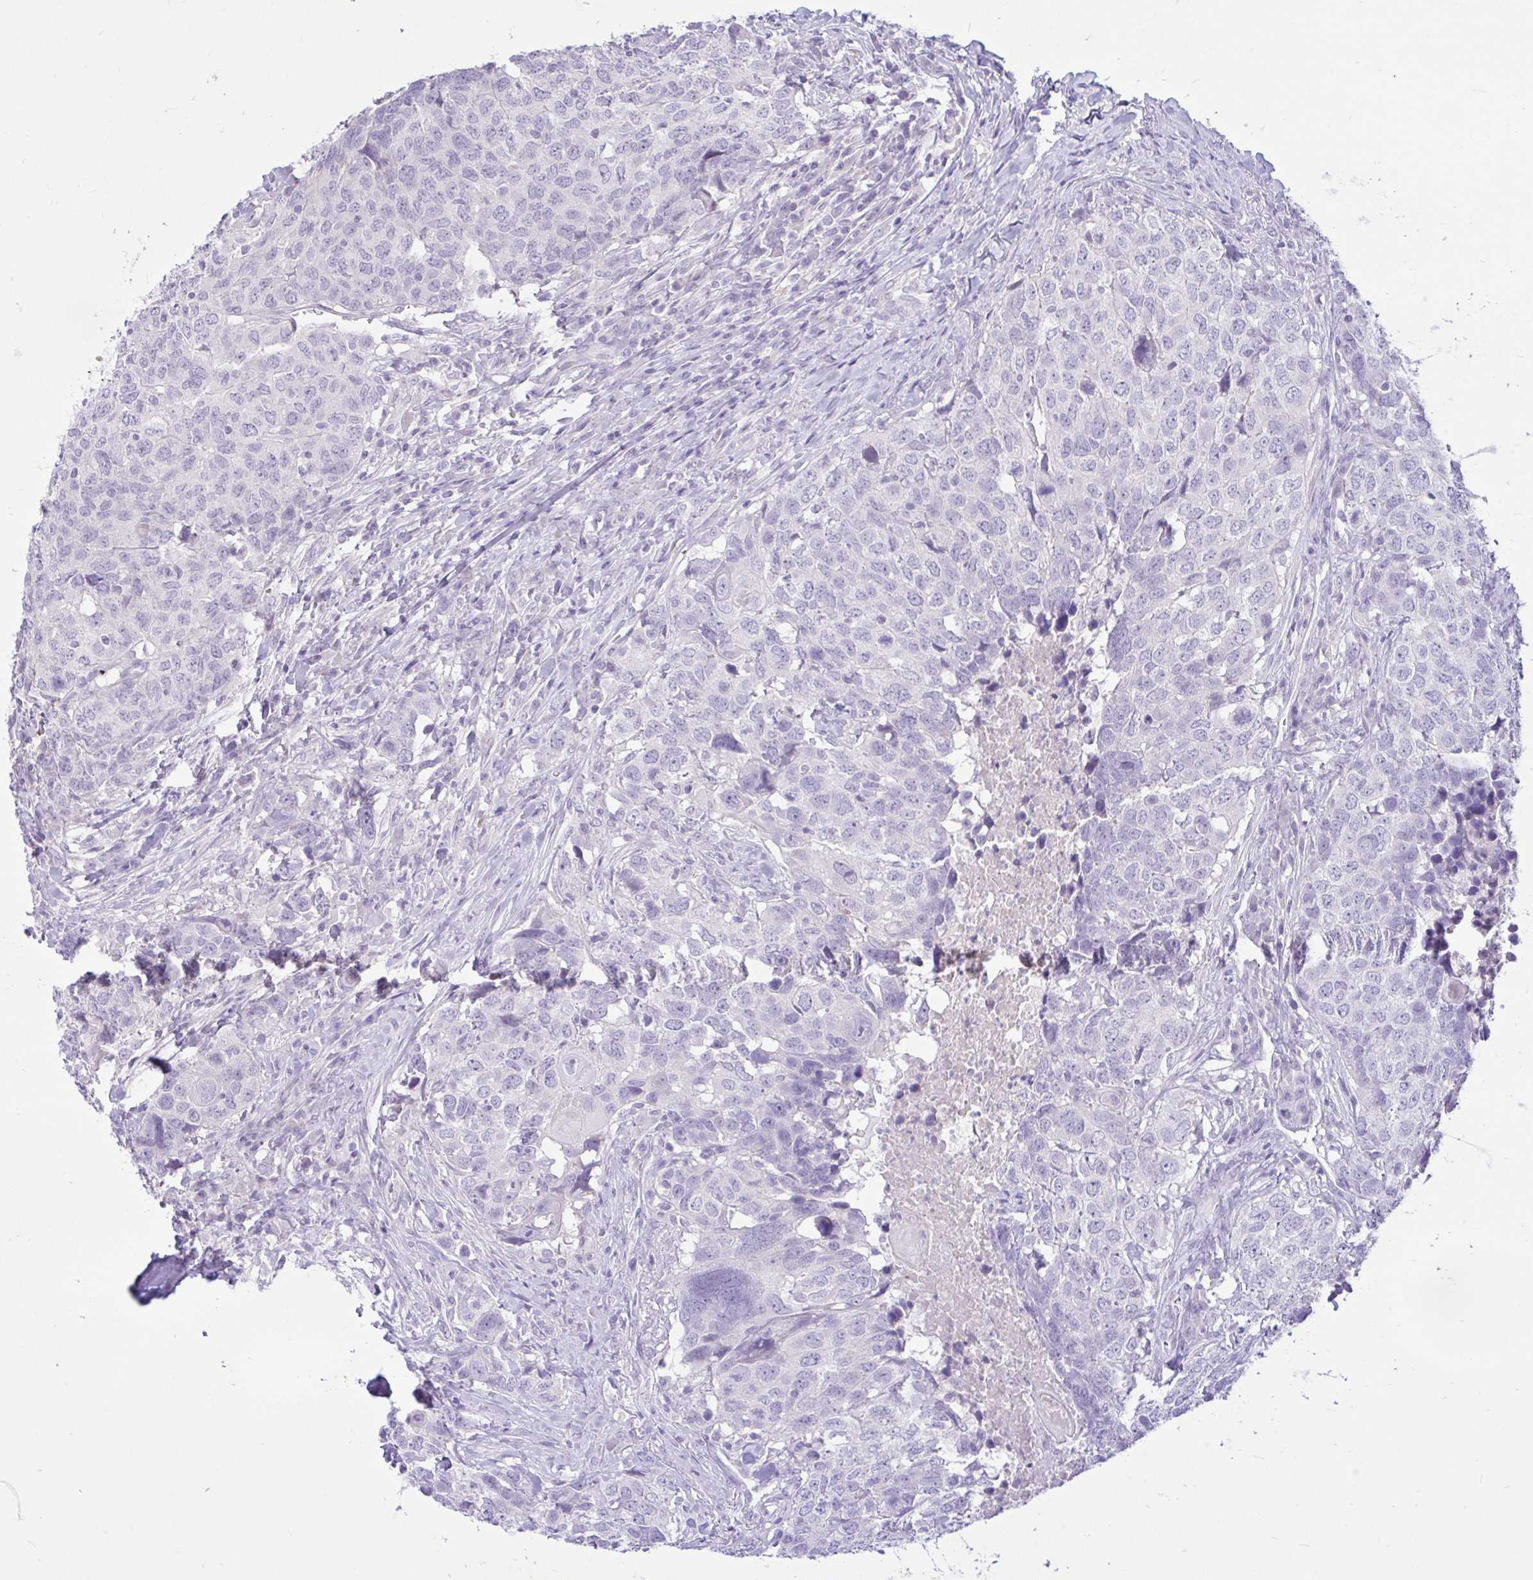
{"staining": {"intensity": "negative", "quantity": "none", "location": "none"}, "tissue": "head and neck cancer", "cell_type": "Tumor cells", "image_type": "cancer", "snomed": [{"axis": "morphology", "description": "Normal tissue, NOS"}, {"axis": "morphology", "description": "Squamous cell carcinoma, NOS"}, {"axis": "topography", "description": "Skeletal muscle"}, {"axis": "topography", "description": "Vascular tissue"}, {"axis": "topography", "description": "Peripheral nerve tissue"}, {"axis": "topography", "description": "Head-Neck"}], "caption": "A high-resolution histopathology image shows immunohistochemistry (IHC) staining of squamous cell carcinoma (head and neck), which exhibits no significant staining in tumor cells.", "gene": "ZNF101", "patient": {"sex": "male", "age": 66}}